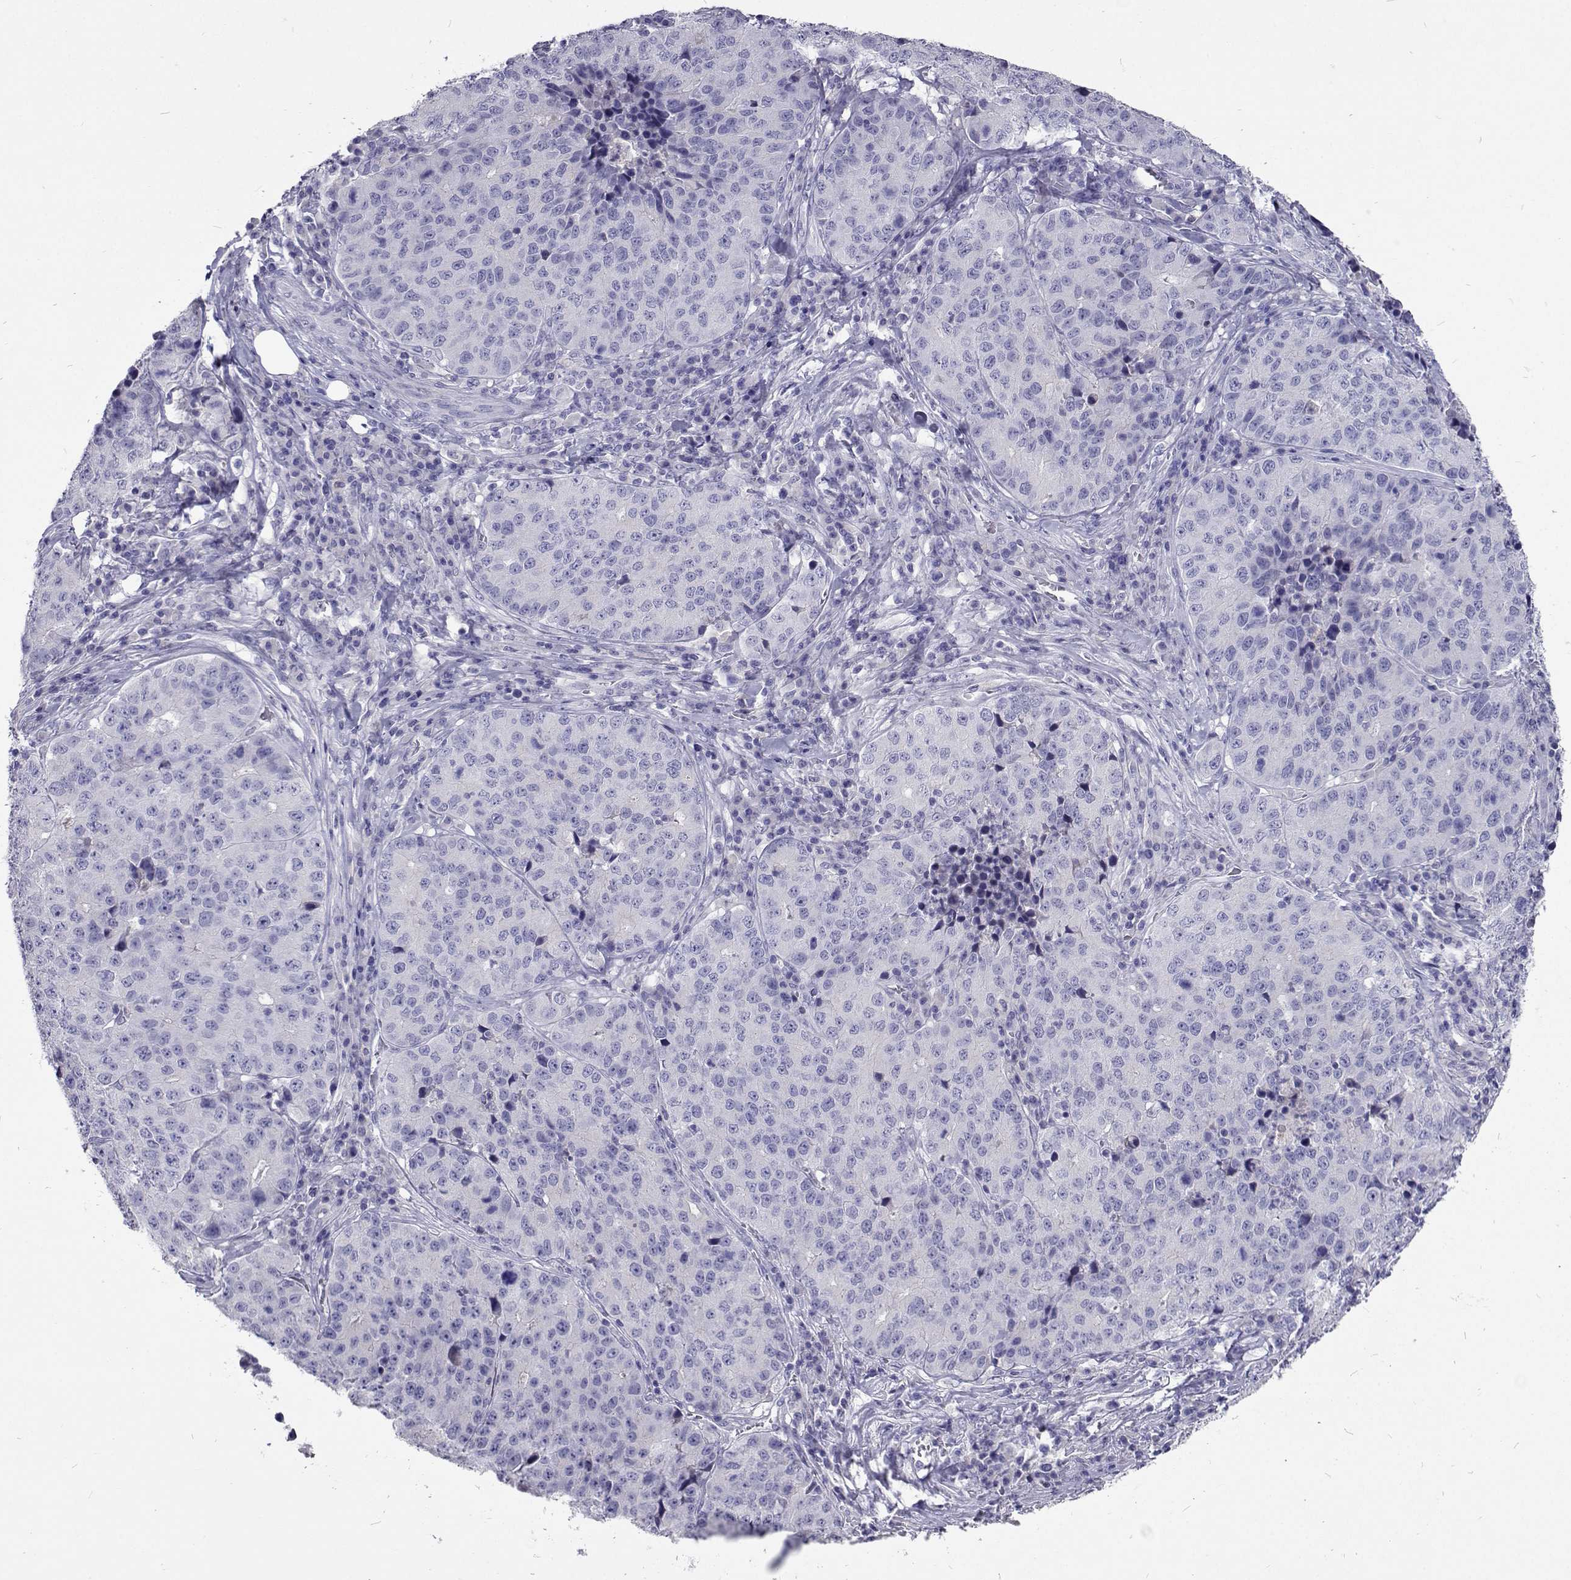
{"staining": {"intensity": "negative", "quantity": "none", "location": "none"}, "tissue": "stomach cancer", "cell_type": "Tumor cells", "image_type": "cancer", "snomed": [{"axis": "morphology", "description": "Adenocarcinoma, NOS"}, {"axis": "topography", "description": "Stomach"}], "caption": "Immunohistochemistry (IHC) image of neoplastic tissue: human stomach cancer stained with DAB (3,3'-diaminobenzidine) reveals no significant protein staining in tumor cells.", "gene": "CFAP44", "patient": {"sex": "male", "age": 71}}